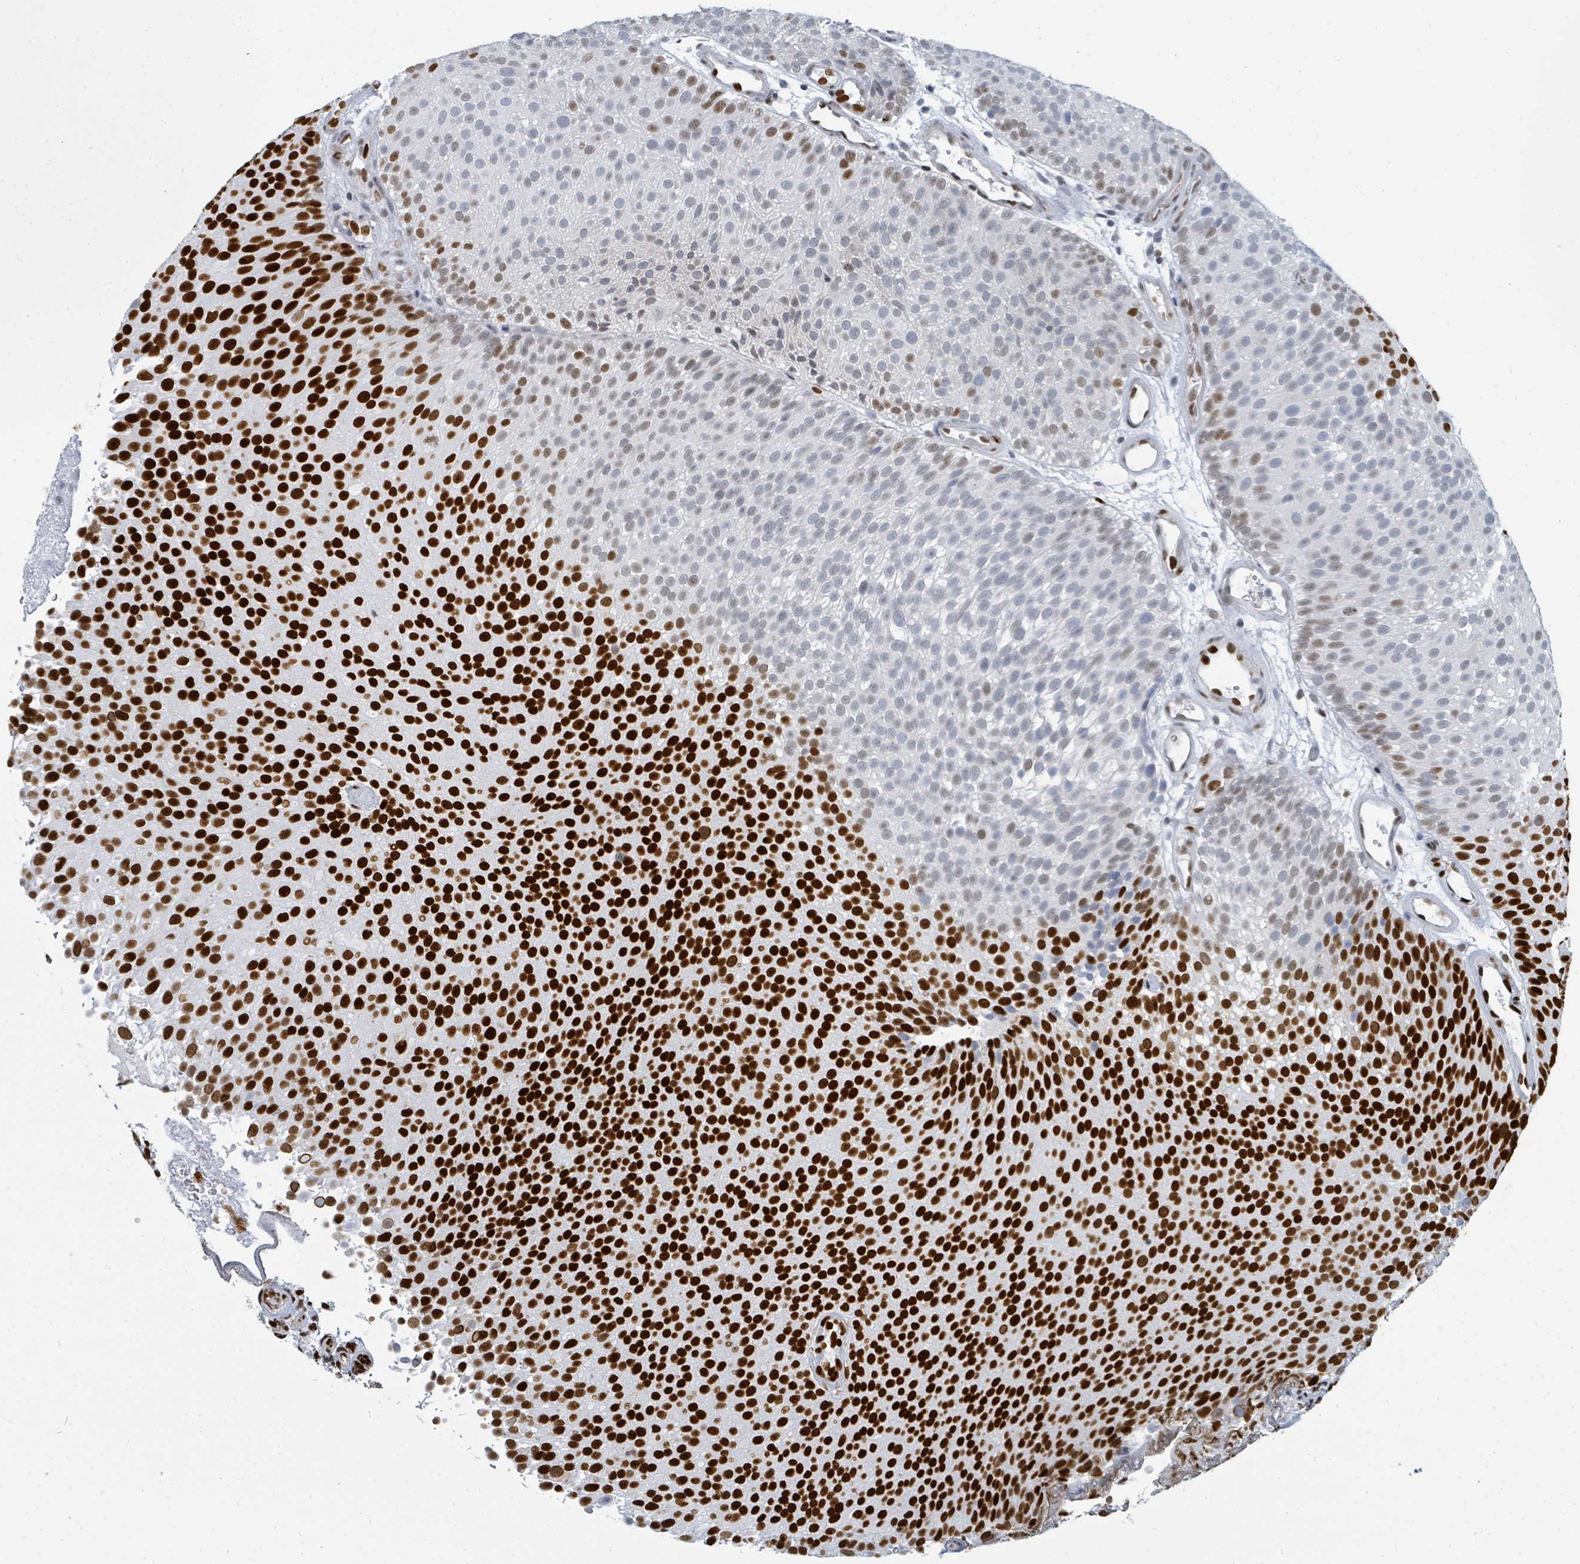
{"staining": {"intensity": "strong", "quantity": "25%-75%", "location": "nuclear"}, "tissue": "urothelial cancer", "cell_type": "Tumor cells", "image_type": "cancer", "snomed": [{"axis": "morphology", "description": "Urothelial carcinoma, Low grade"}, {"axis": "topography", "description": "Urinary bladder"}], "caption": "Brown immunohistochemical staining in human urothelial cancer demonstrates strong nuclear positivity in approximately 25%-75% of tumor cells.", "gene": "SUMO4", "patient": {"sex": "male", "age": 78}}